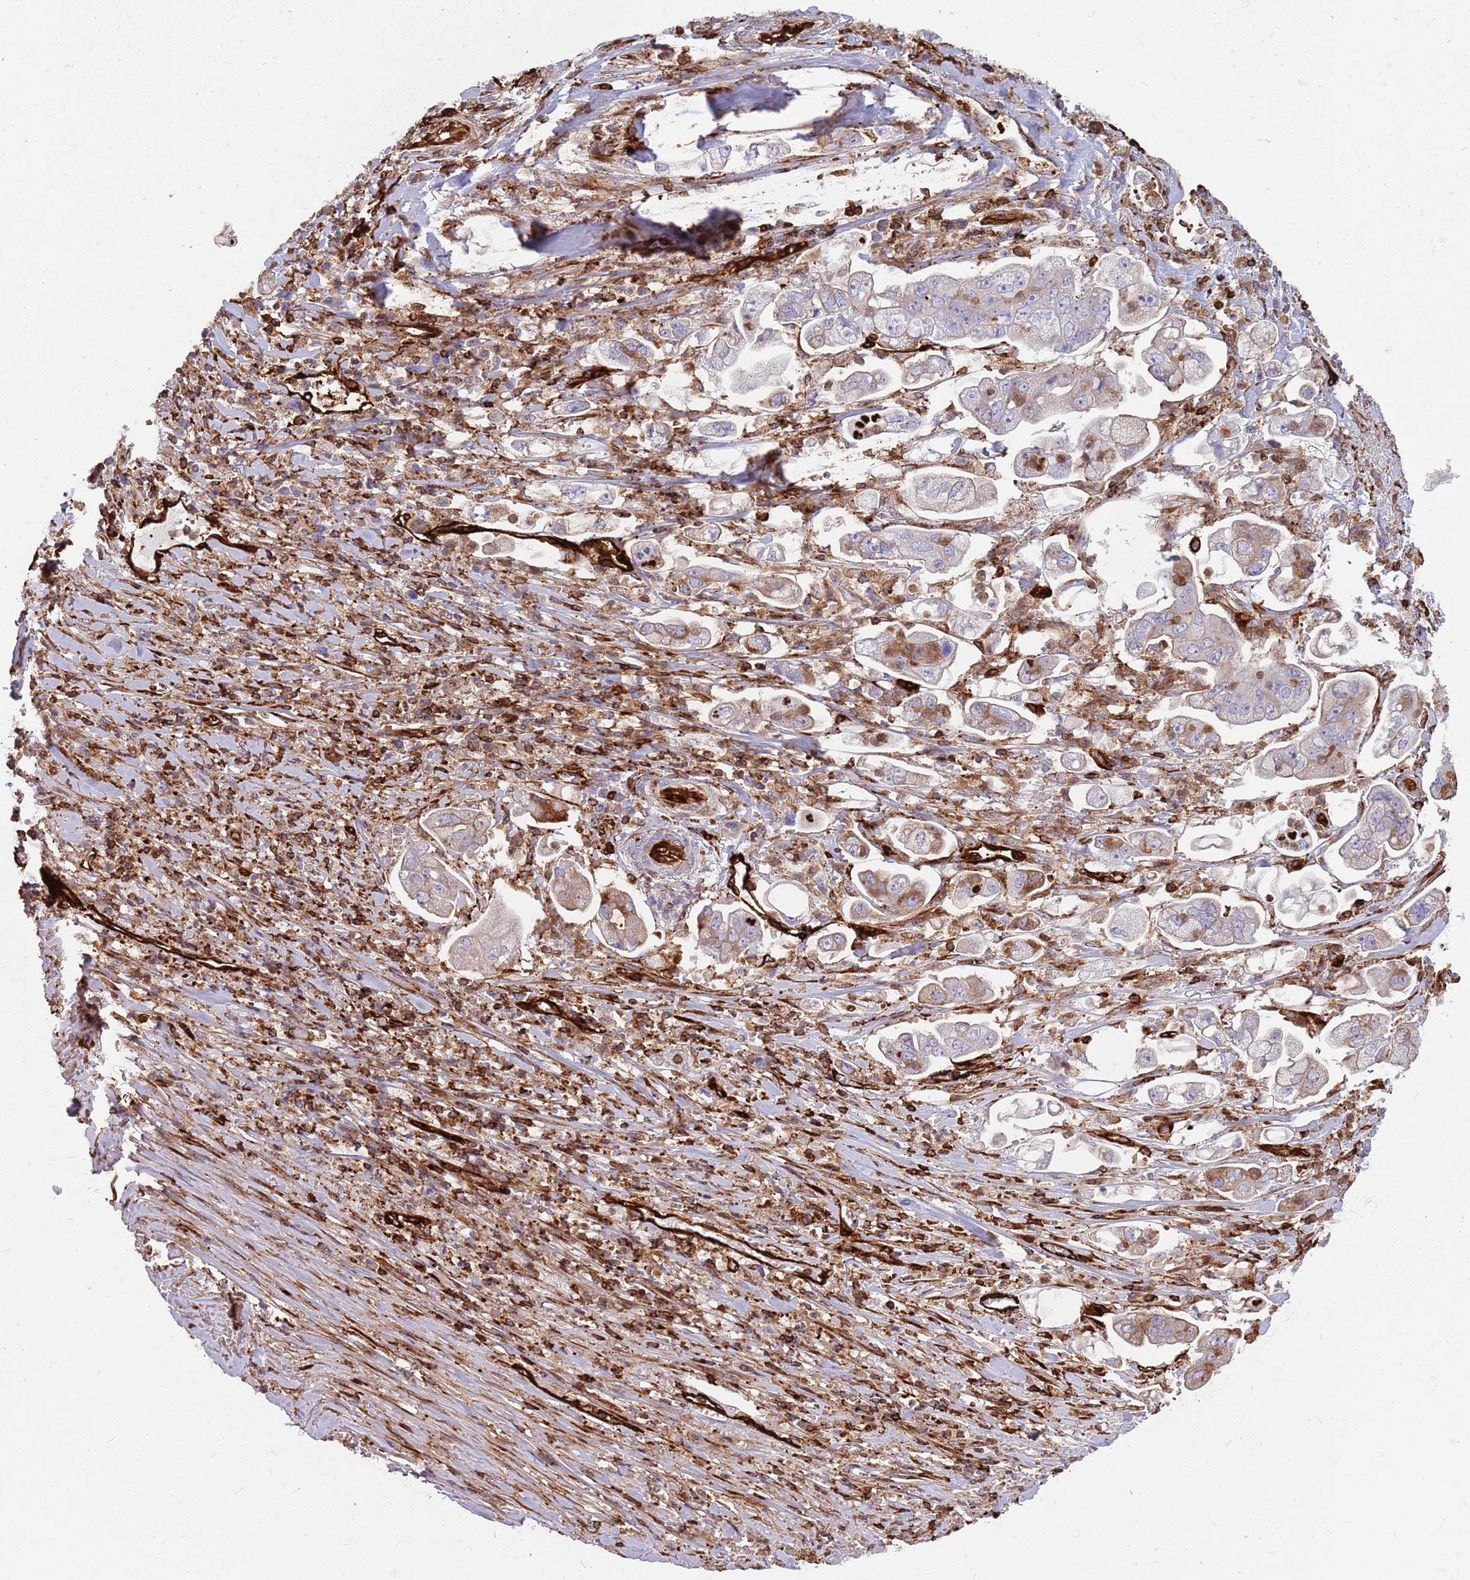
{"staining": {"intensity": "moderate", "quantity": "<25%", "location": "cytoplasmic/membranous"}, "tissue": "stomach cancer", "cell_type": "Tumor cells", "image_type": "cancer", "snomed": [{"axis": "morphology", "description": "Adenocarcinoma, NOS"}, {"axis": "topography", "description": "Stomach"}], "caption": "Stomach cancer stained for a protein displays moderate cytoplasmic/membranous positivity in tumor cells. The staining was performed using DAB, with brown indicating positive protein expression. Nuclei are stained blue with hematoxylin.", "gene": "KBTBD7", "patient": {"sex": "male", "age": 62}}